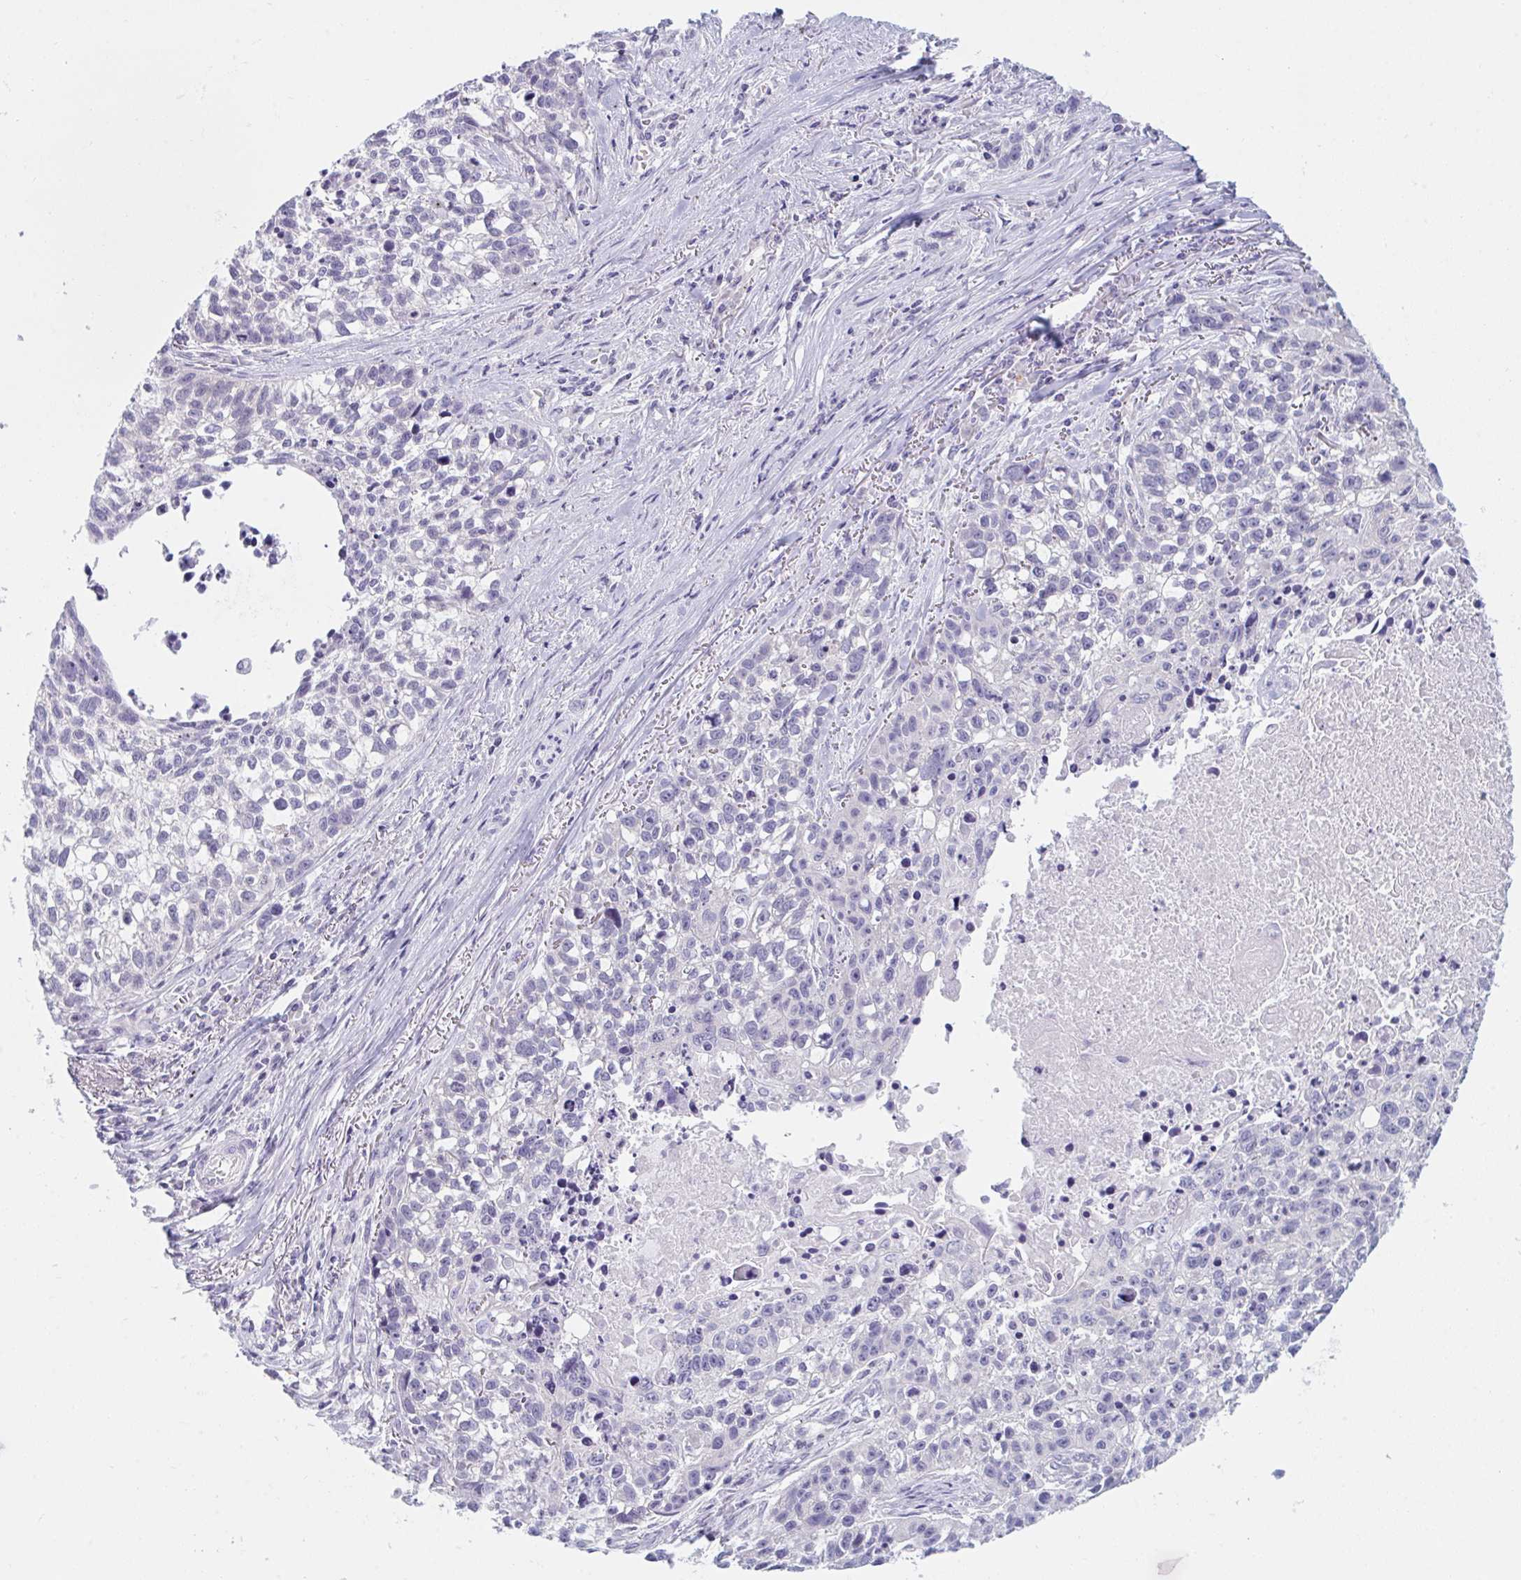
{"staining": {"intensity": "negative", "quantity": "none", "location": "none"}, "tissue": "lung cancer", "cell_type": "Tumor cells", "image_type": "cancer", "snomed": [{"axis": "morphology", "description": "Squamous cell carcinoma, NOS"}, {"axis": "topography", "description": "Lung"}], "caption": "A histopathology image of human lung cancer (squamous cell carcinoma) is negative for staining in tumor cells.", "gene": "NAA30", "patient": {"sex": "male", "age": 74}}